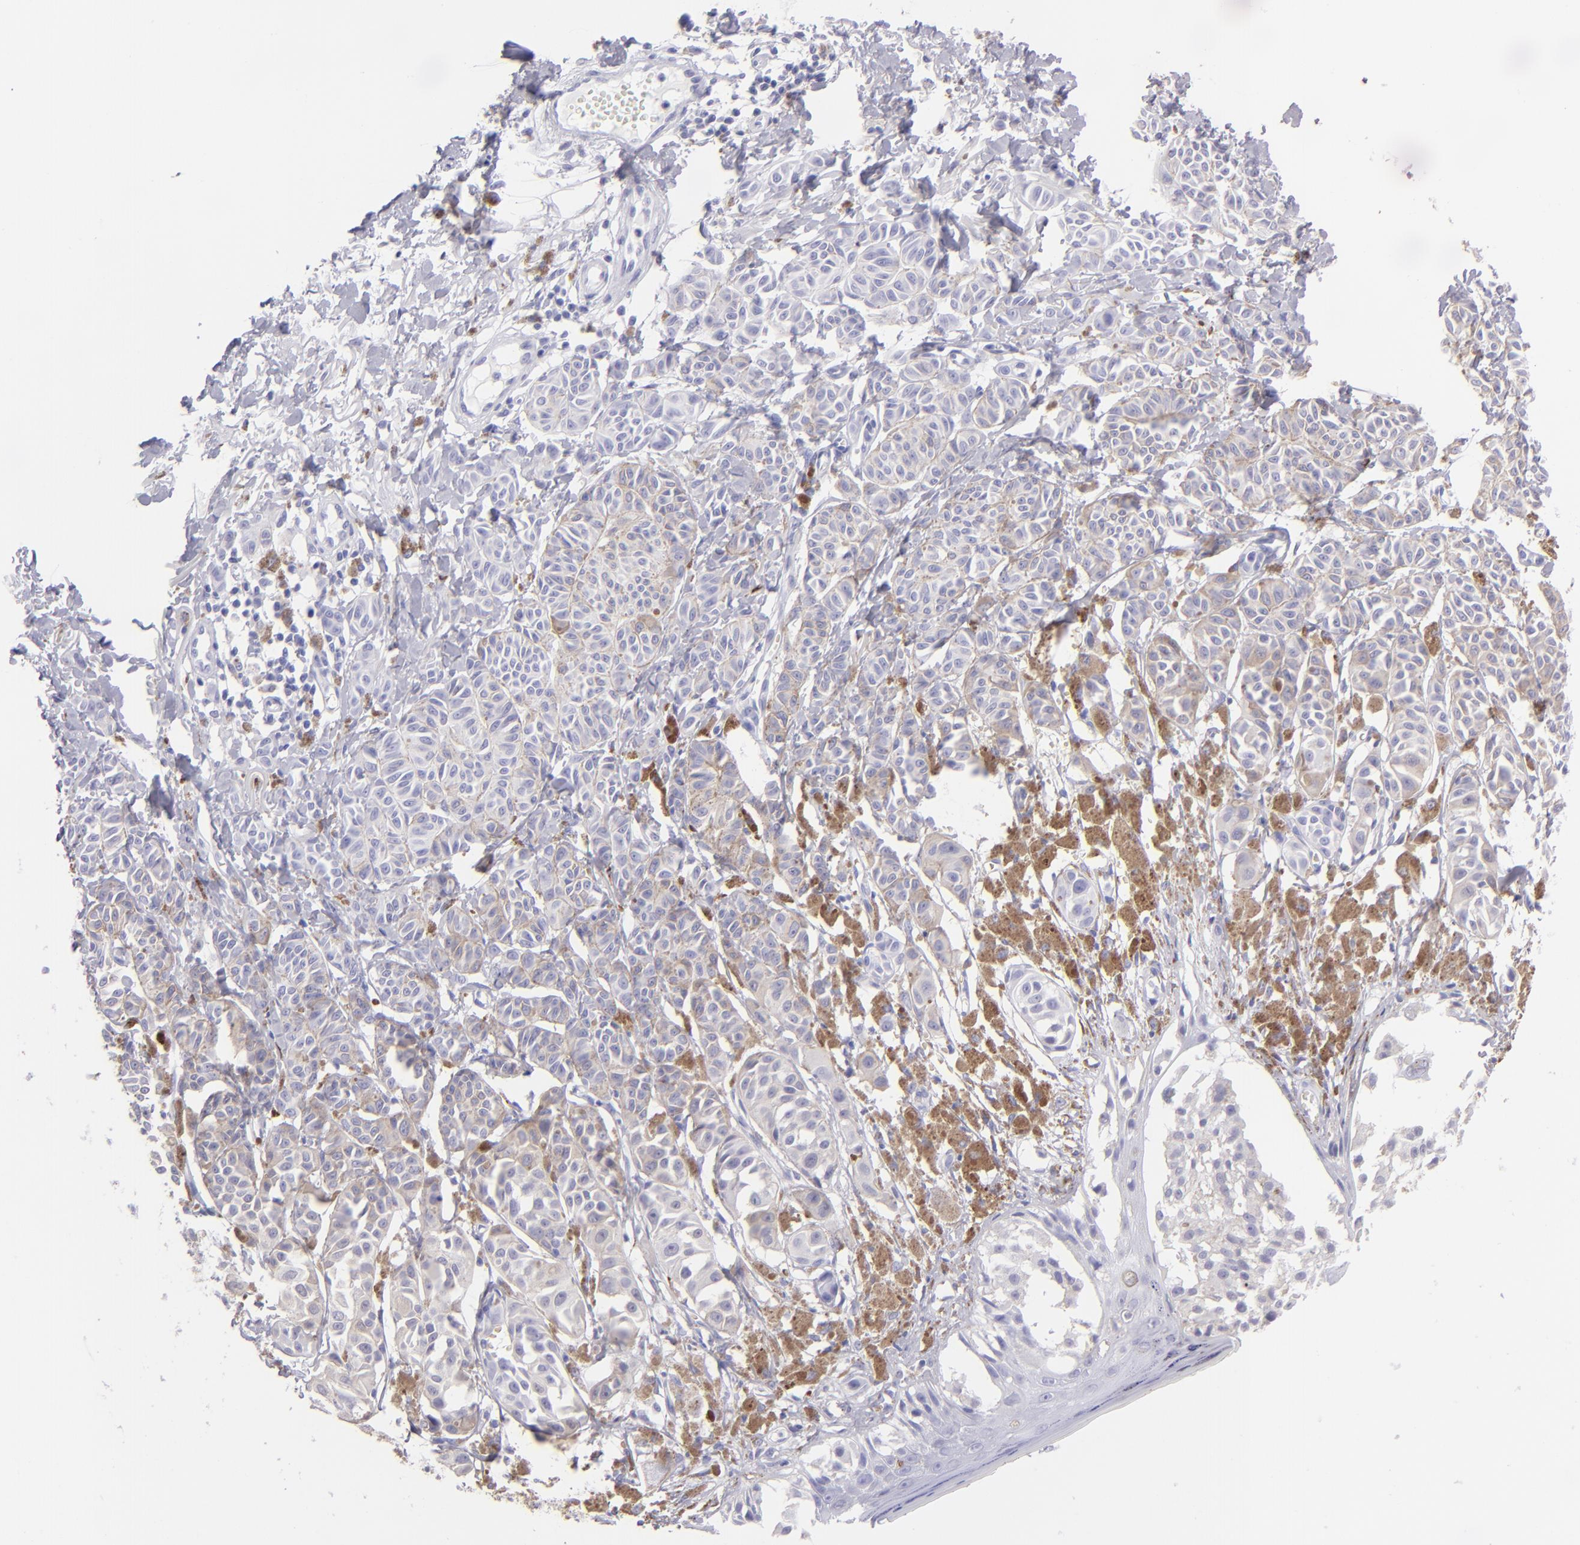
{"staining": {"intensity": "negative", "quantity": "none", "location": "none"}, "tissue": "melanoma", "cell_type": "Tumor cells", "image_type": "cancer", "snomed": [{"axis": "morphology", "description": "Malignant melanoma, NOS"}, {"axis": "topography", "description": "Skin"}], "caption": "Tumor cells show no significant staining in melanoma.", "gene": "SLC1A3", "patient": {"sex": "male", "age": 76}}